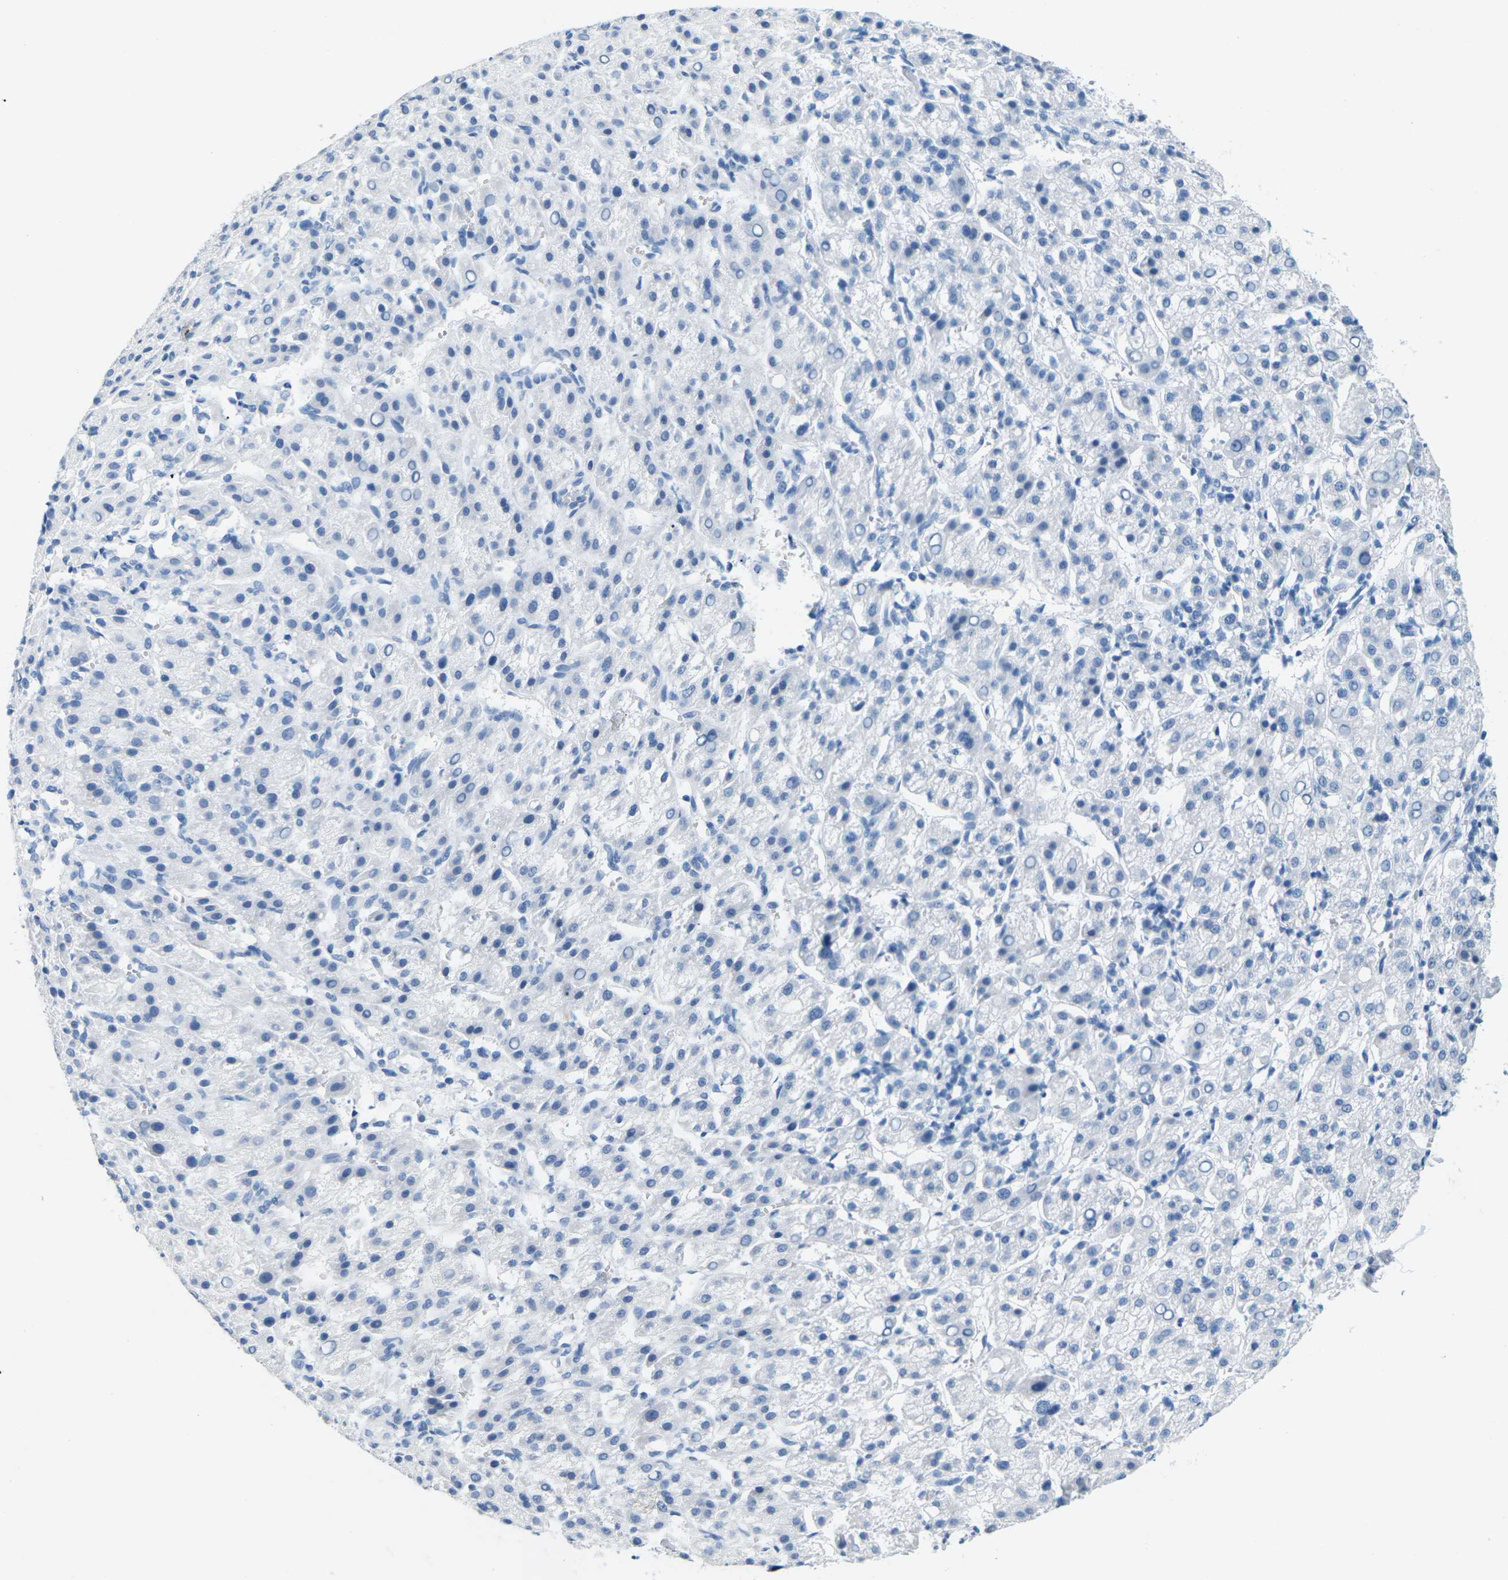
{"staining": {"intensity": "negative", "quantity": "none", "location": "none"}, "tissue": "liver cancer", "cell_type": "Tumor cells", "image_type": "cancer", "snomed": [{"axis": "morphology", "description": "Carcinoma, Hepatocellular, NOS"}, {"axis": "topography", "description": "Liver"}], "caption": "Liver hepatocellular carcinoma was stained to show a protein in brown. There is no significant expression in tumor cells.", "gene": "SLC12A1", "patient": {"sex": "female", "age": 58}}